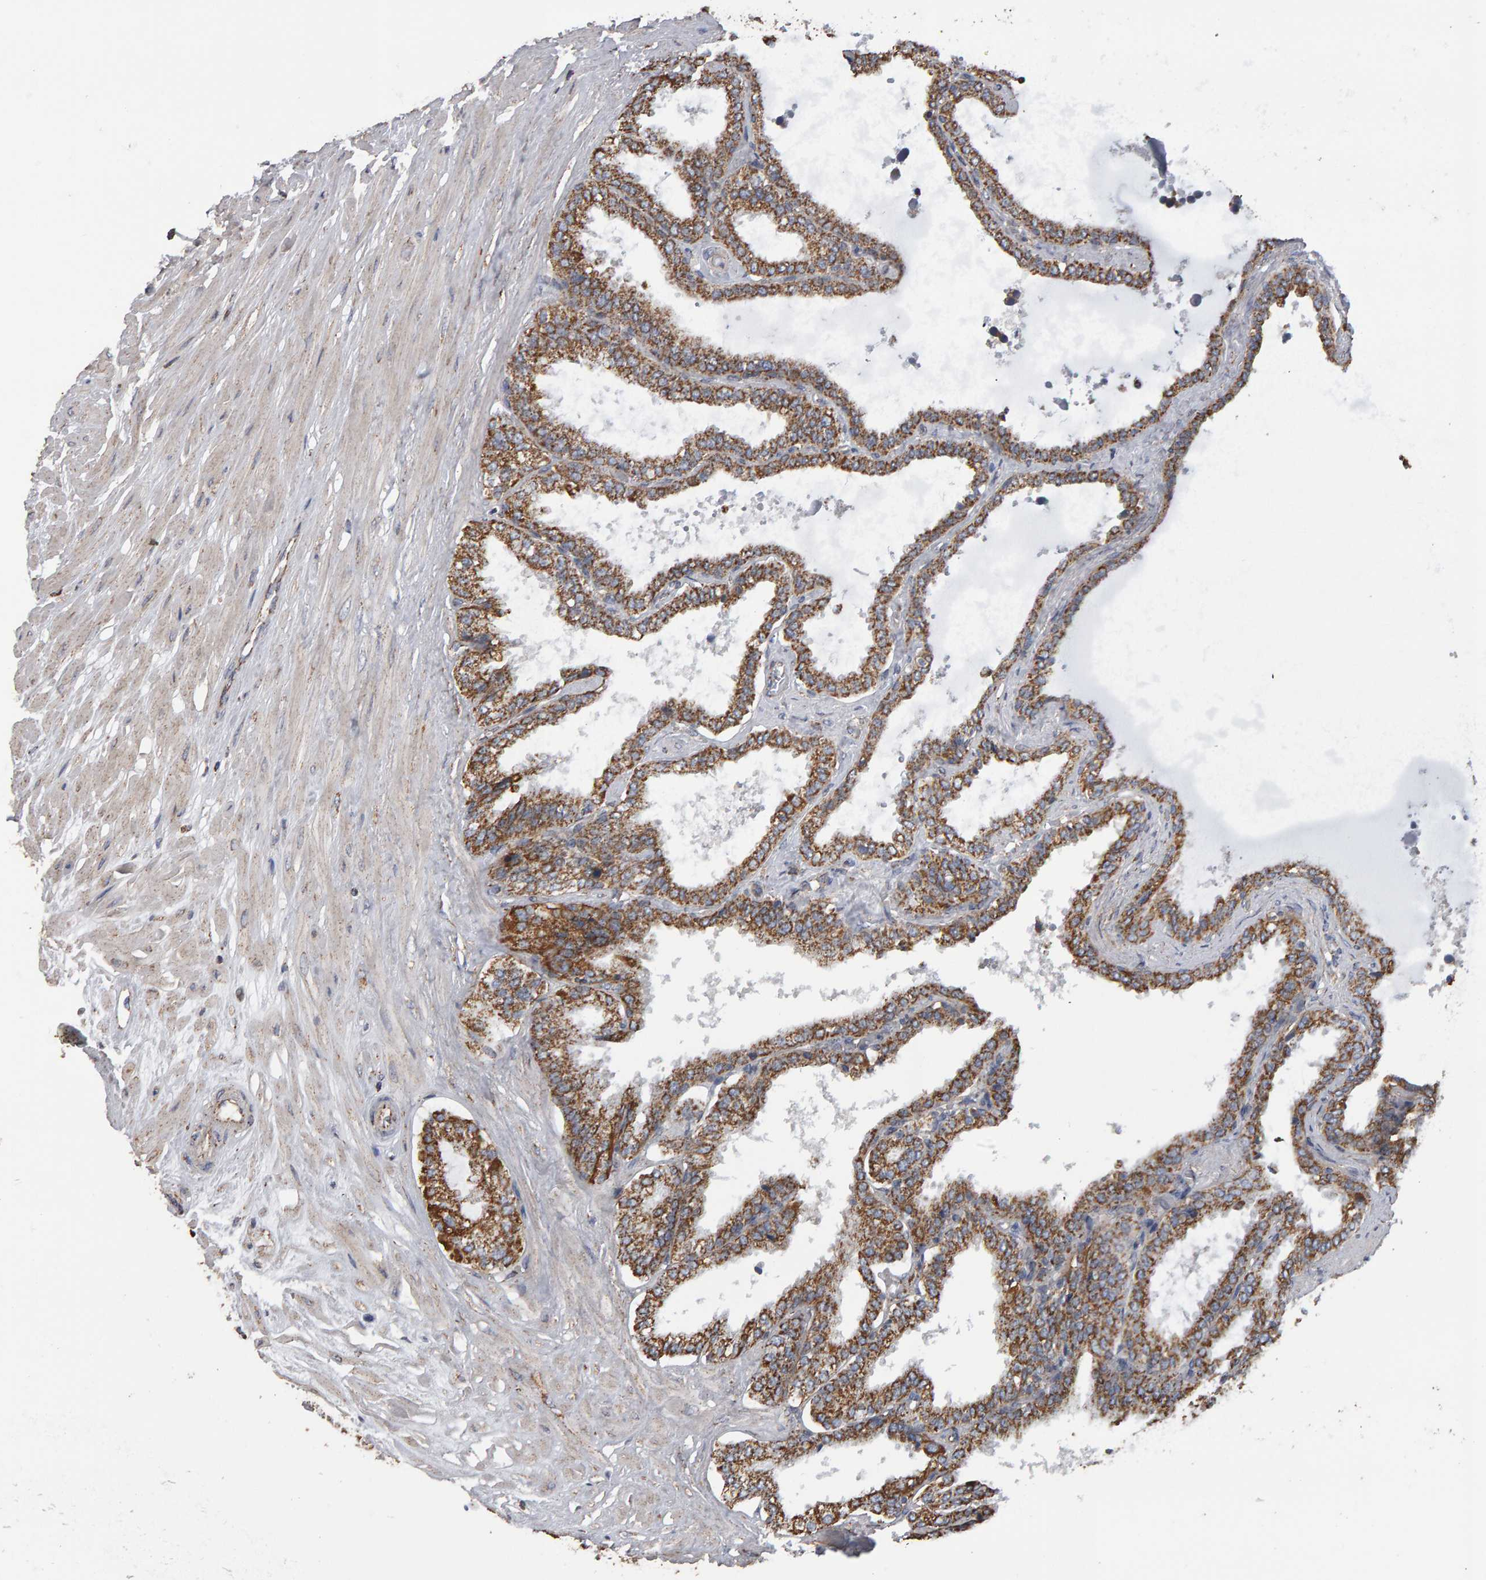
{"staining": {"intensity": "moderate", "quantity": ">75%", "location": "cytoplasmic/membranous"}, "tissue": "seminal vesicle", "cell_type": "Glandular cells", "image_type": "normal", "snomed": [{"axis": "morphology", "description": "Normal tissue, NOS"}, {"axis": "topography", "description": "Seminal veicle"}], "caption": "This histopathology image shows immunohistochemistry (IHC) staining of unremarkable seminal vesicle, with medium moderate cytoplasmic/membranous expression in about >75% of glandular cells.", "gene": "TOM1L1", "patient": {"sex": "male", "age": 46}}